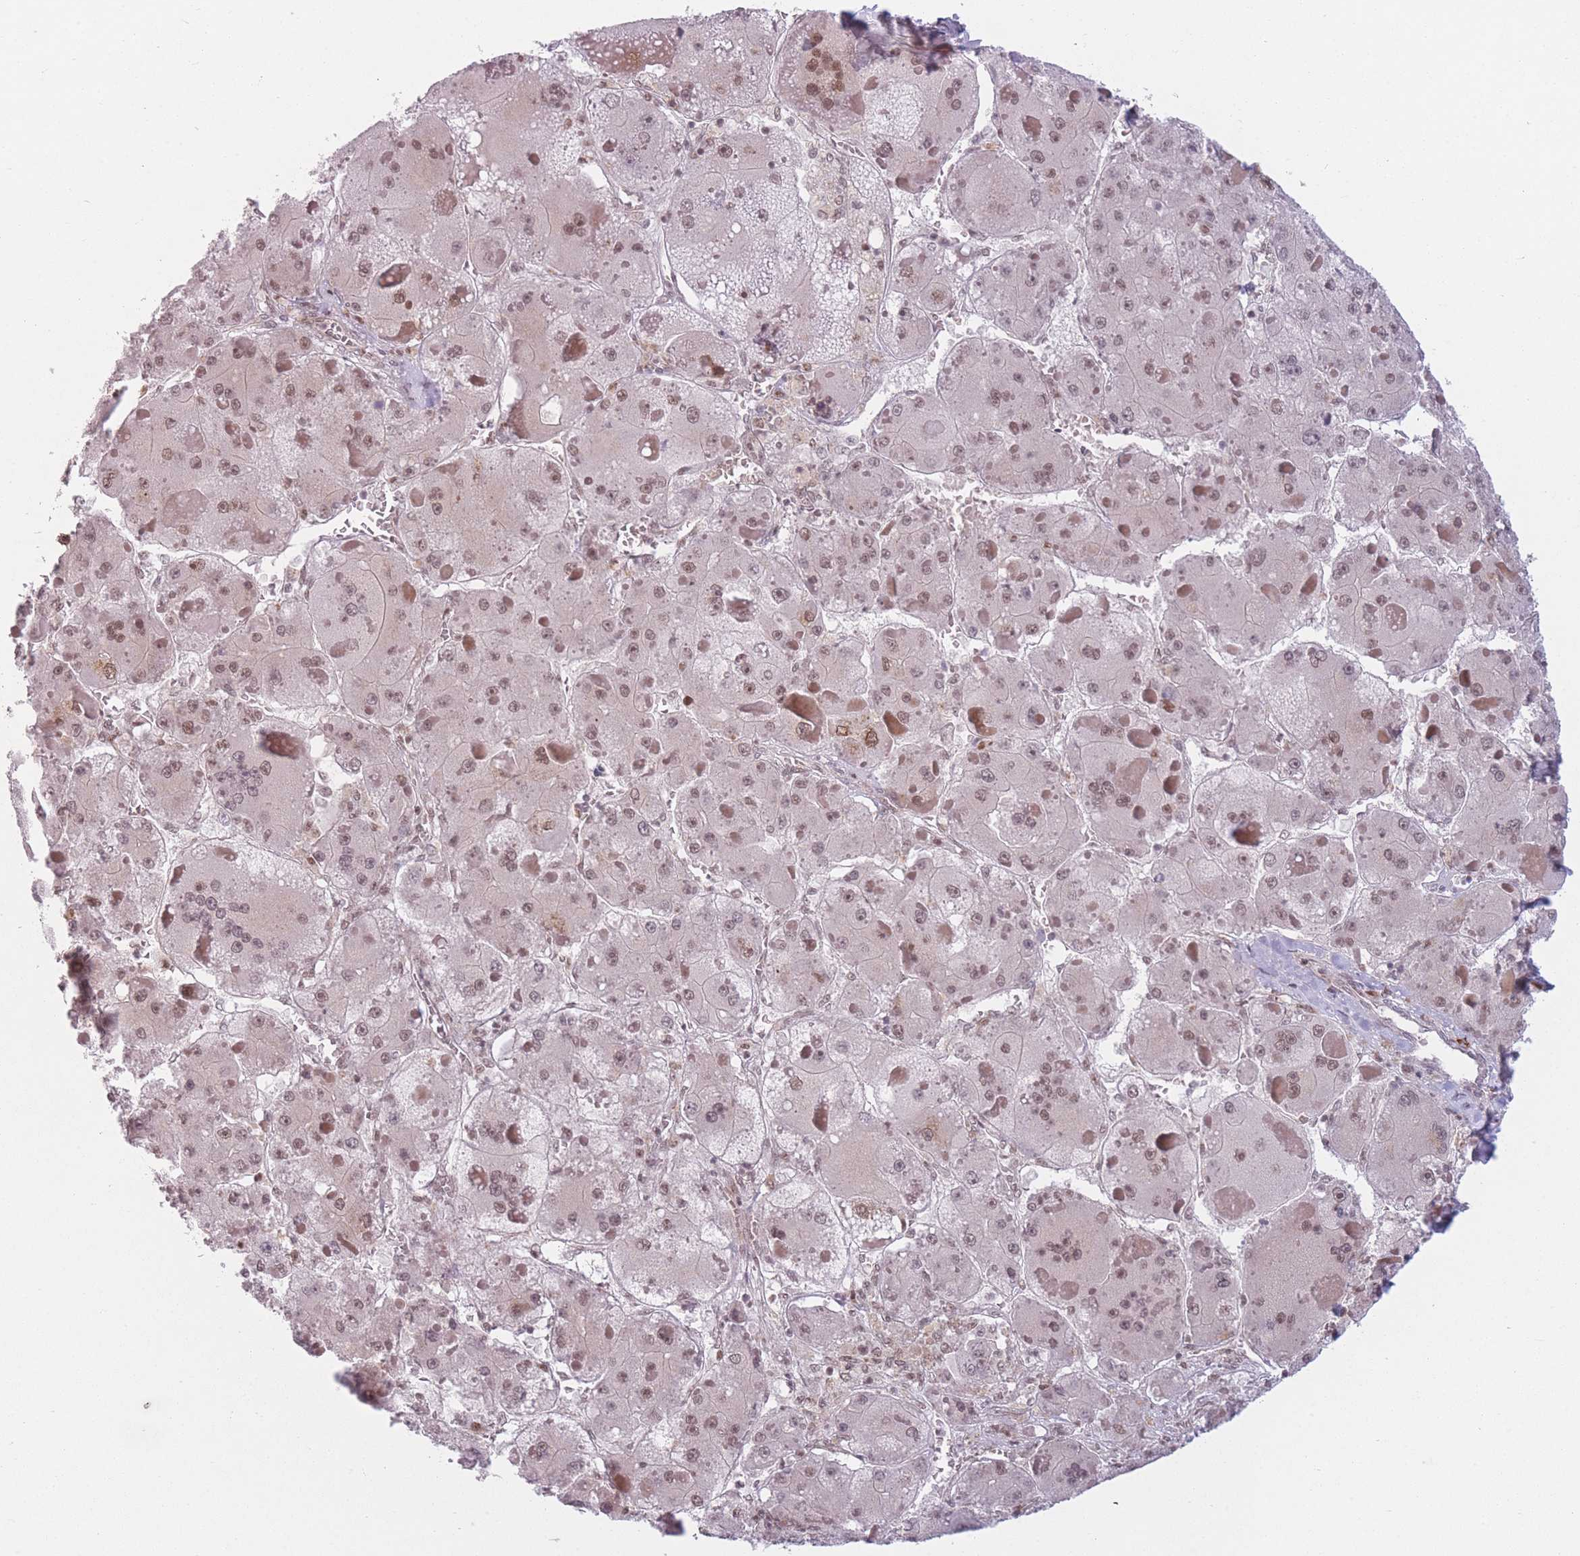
{"staining": {"intensity": "moderate", "quantity": ">75%", "location": "nuclear"}, "tissue": "liver cancer", "cell_type": "Tumor cells", "image_type": "cancer", "snomed": [{"axis": "morphology", "description": "Carcinoma, Hepatocellular, NOS"}, {"axis": "topography", "description": "Liver"}], "caption": "Immunohistochemistry (IHC) micrograph of neoplastic tissue: human liver cancer stained using IHC demonstrates medium levels of moderate protein expression localized specifically in the nuclear of tumor cells, appearing as a nuclear brown color.", "gene": "SUPT6H", "patient": {"sex": "female", "age": 73}}